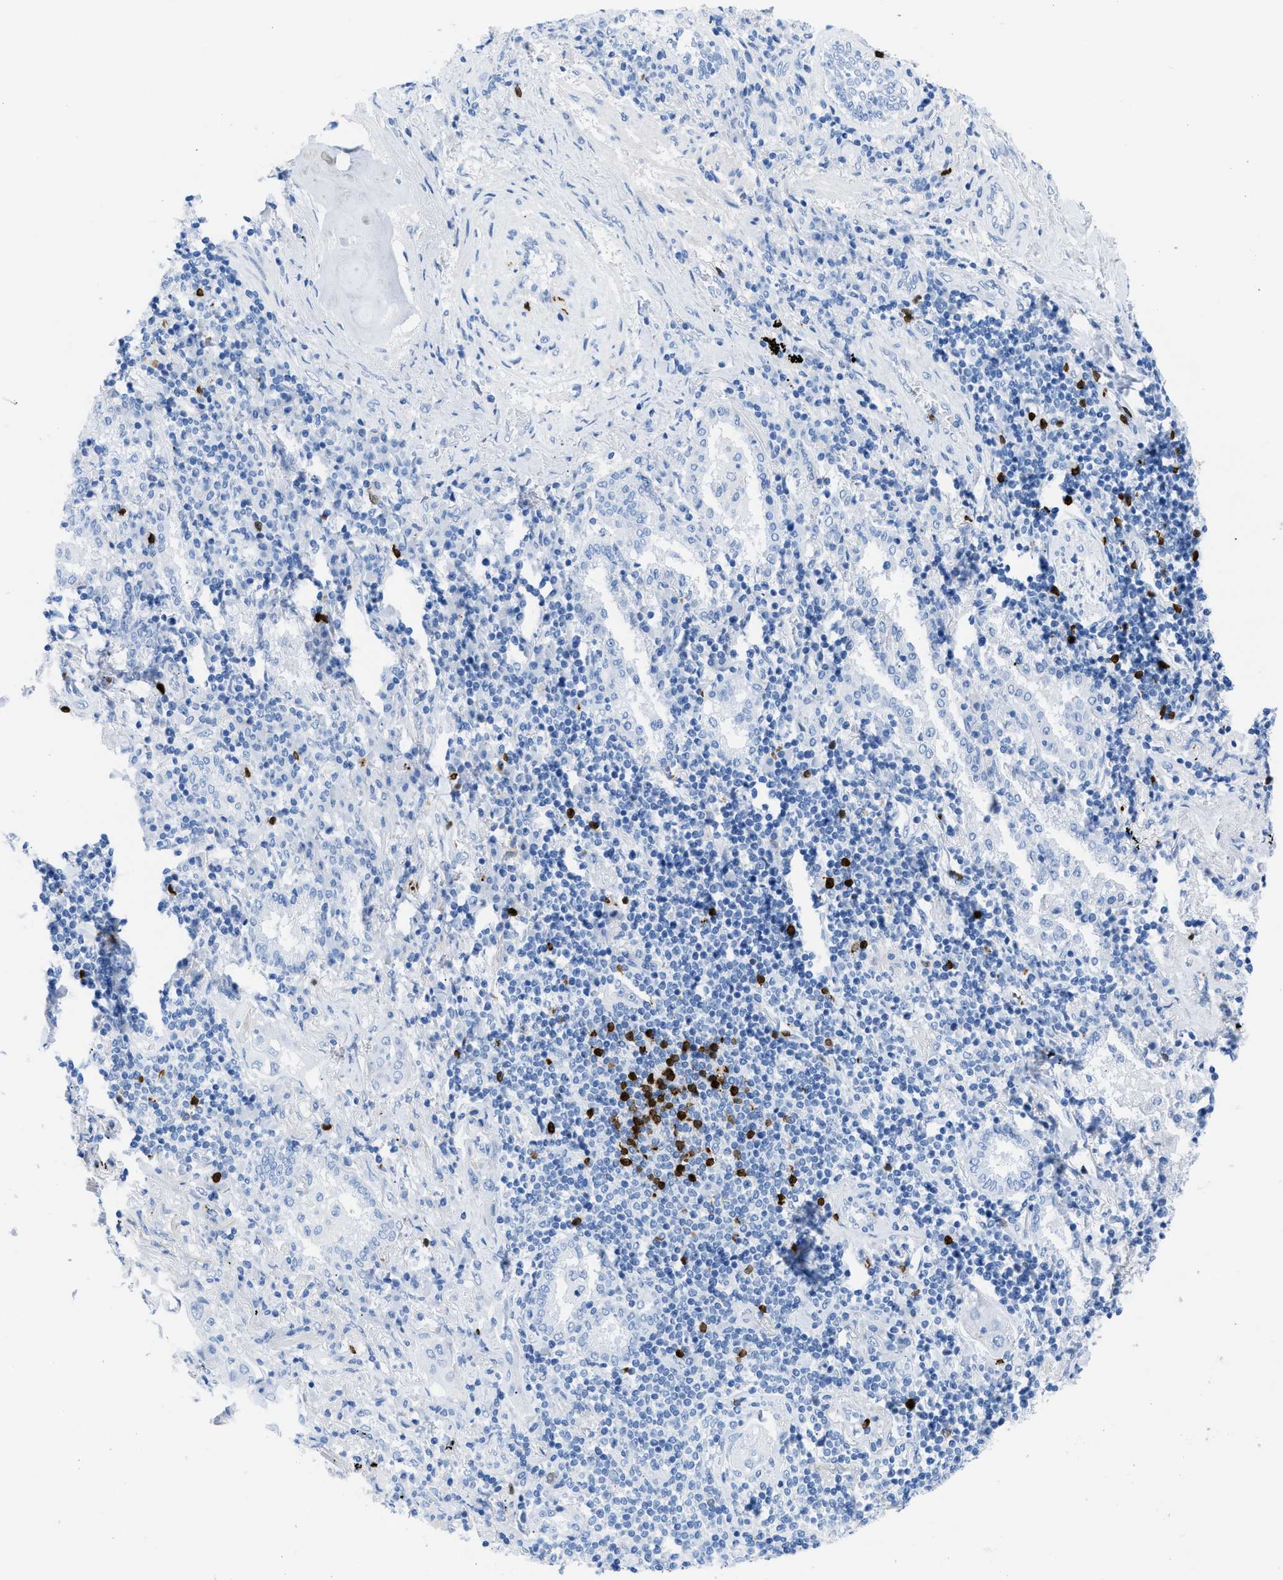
{"staining": {"intensity": "negative", "quantity": "none", "location": "none"}, "tissue": "lung cancer", "cell_type": "Tumor cells", "image_type": "cancer", "snomed": [{"axis": "morphology", "description": "Adenocarcinoma, NOS"}, {"axis": "topography", "description": "Lung"}], "caption": "Immunohistochemistry (IHC) of human adenocarcinoma (lung) displays no positivity in tumor cells.", "gene": "TCL1A", "patient": {"sex": "female", "age": 65}}